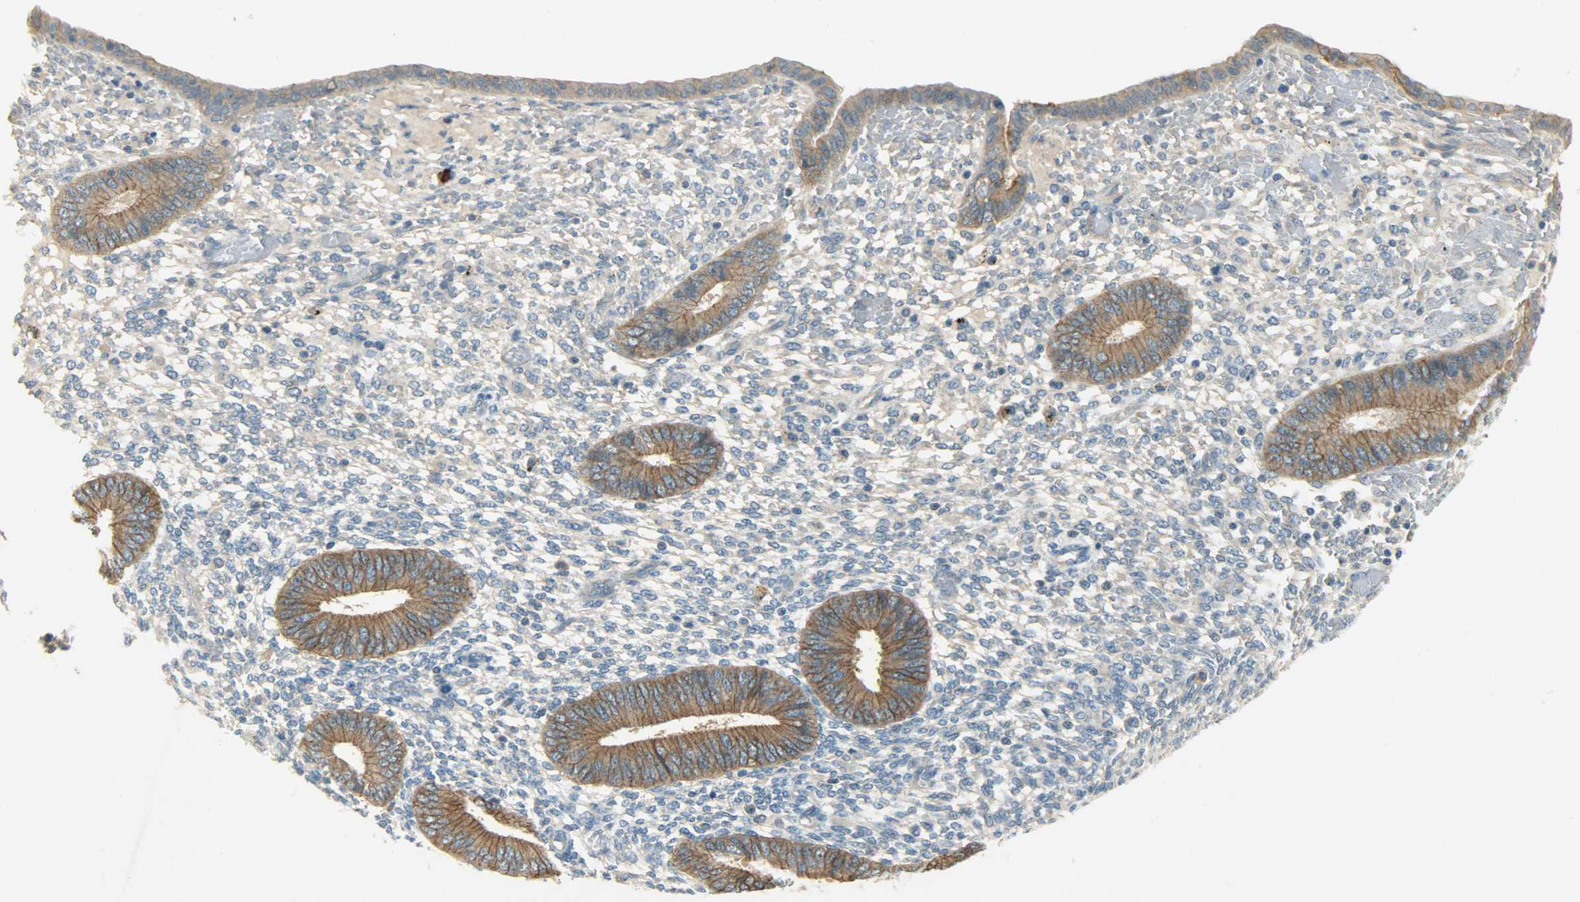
{"staining": {"intensity": "weak", "quantity": "25%-75%", "location": "cytoplasmic/membranous"}, "tissue": "endometrium", "cell_type": "Cells in endometrial stroma", "image_type": "normal", "snomed": [{"axis": "morphology", "description": "Normal tissue, NOS"}, {"axis": "topography", "description": "Endometrium"}], "caption": "Cells in endometrial stroma demonstrate weak cytoplasmic/membranous staining in approximately 25%-75% of cells in unremarkable endometrium.", "gene": "DSG2", "patient": {"sex": "female", "age": 42}}